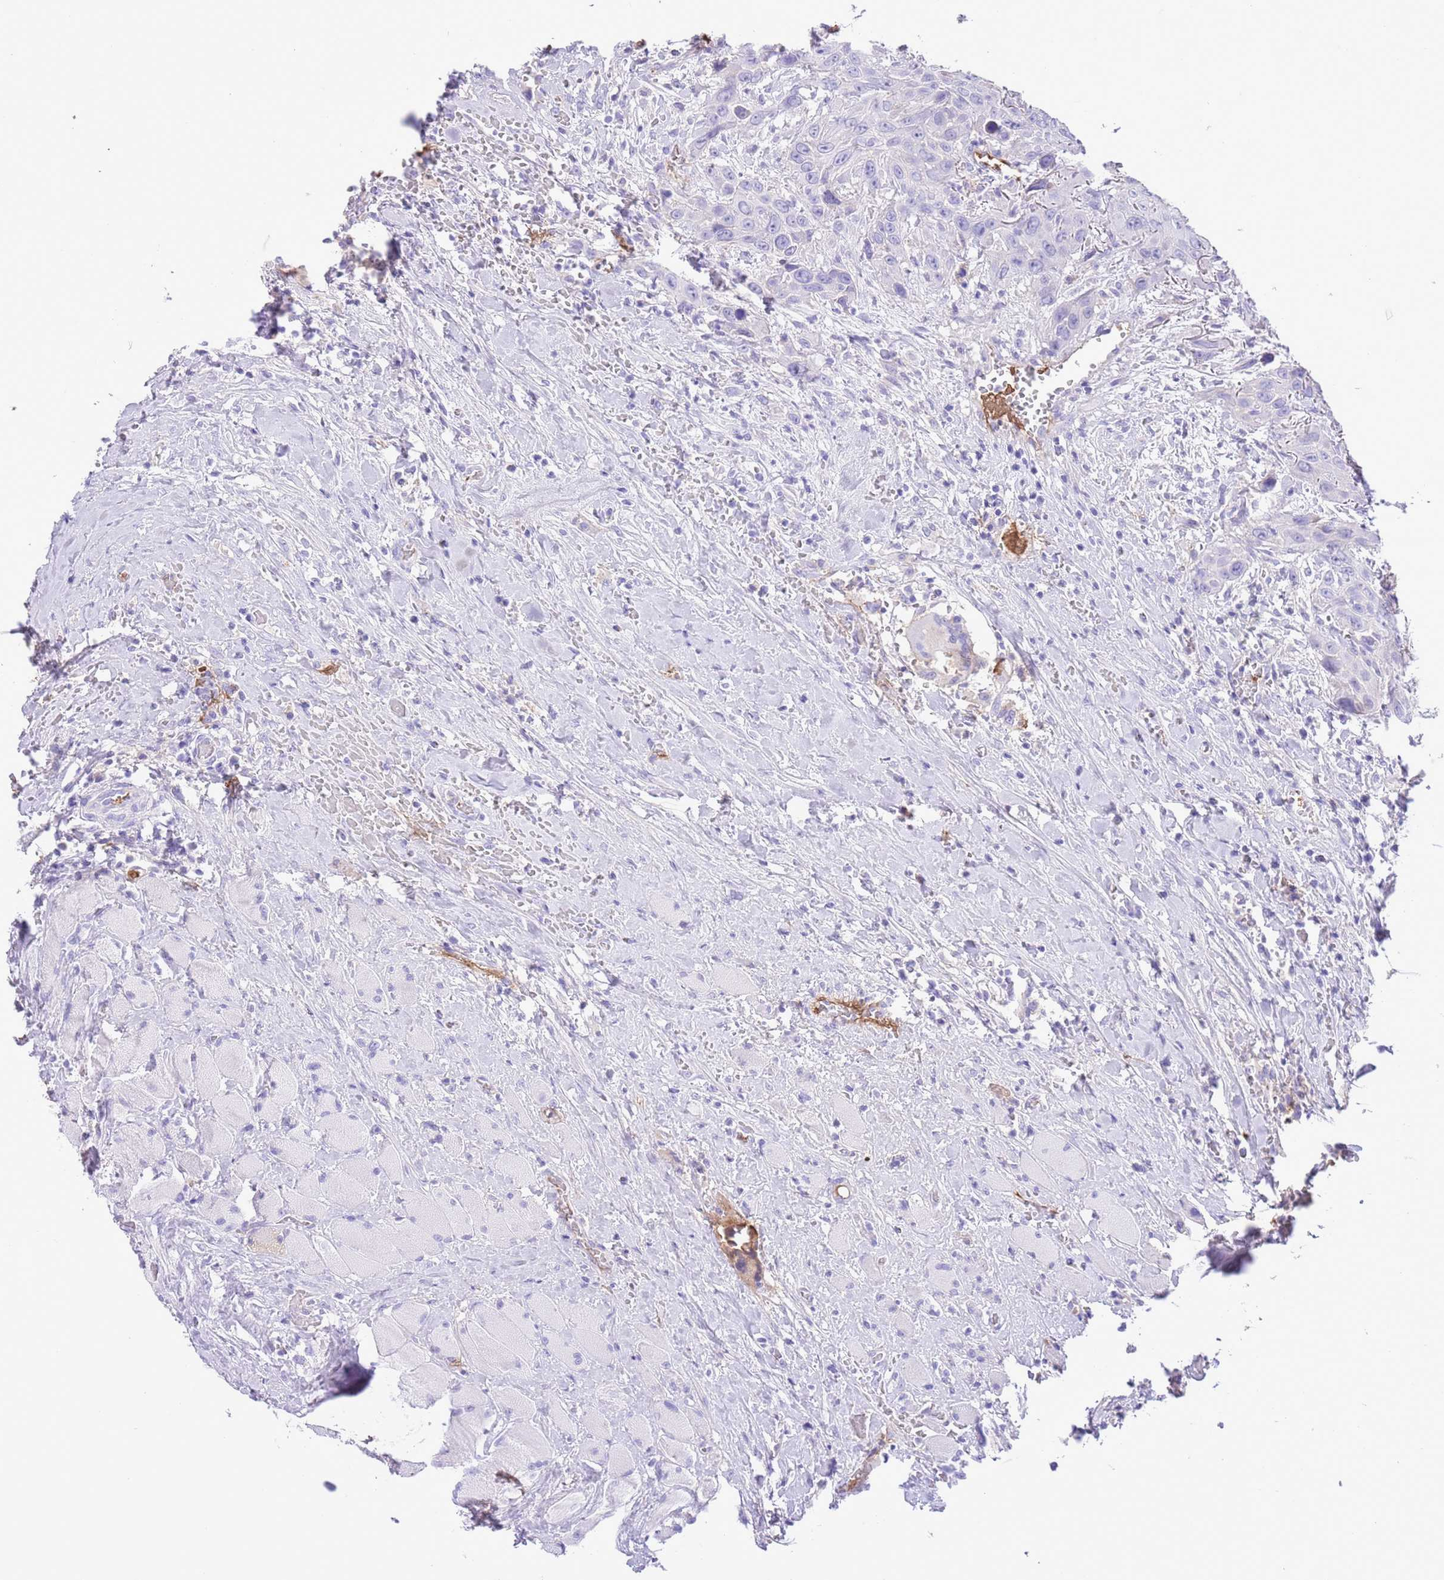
{"staining": {"intensity": "negative", "quantity": "none", "location": "none"}, "tissue": "head and neck cancer", "cell_type": "Tumor cells", "image_type": "cancer", "snomed": [{"axis": "morphology", "description": "Squamous cell carcinoma, NOS"}, {"axis": "topography", "description": "Head-Neck"}], "caption": "A histopathology image of head and neck cancer stained for a protein demonstrates no brown staining in tumor cells. (Stains: DAB immunohistochemistry with hematoxylin counter stain, Microscopy: brightfield microscopy at high magnification).", "gene": "IGF1", "patient": {"sex": "male", "age": 81}}